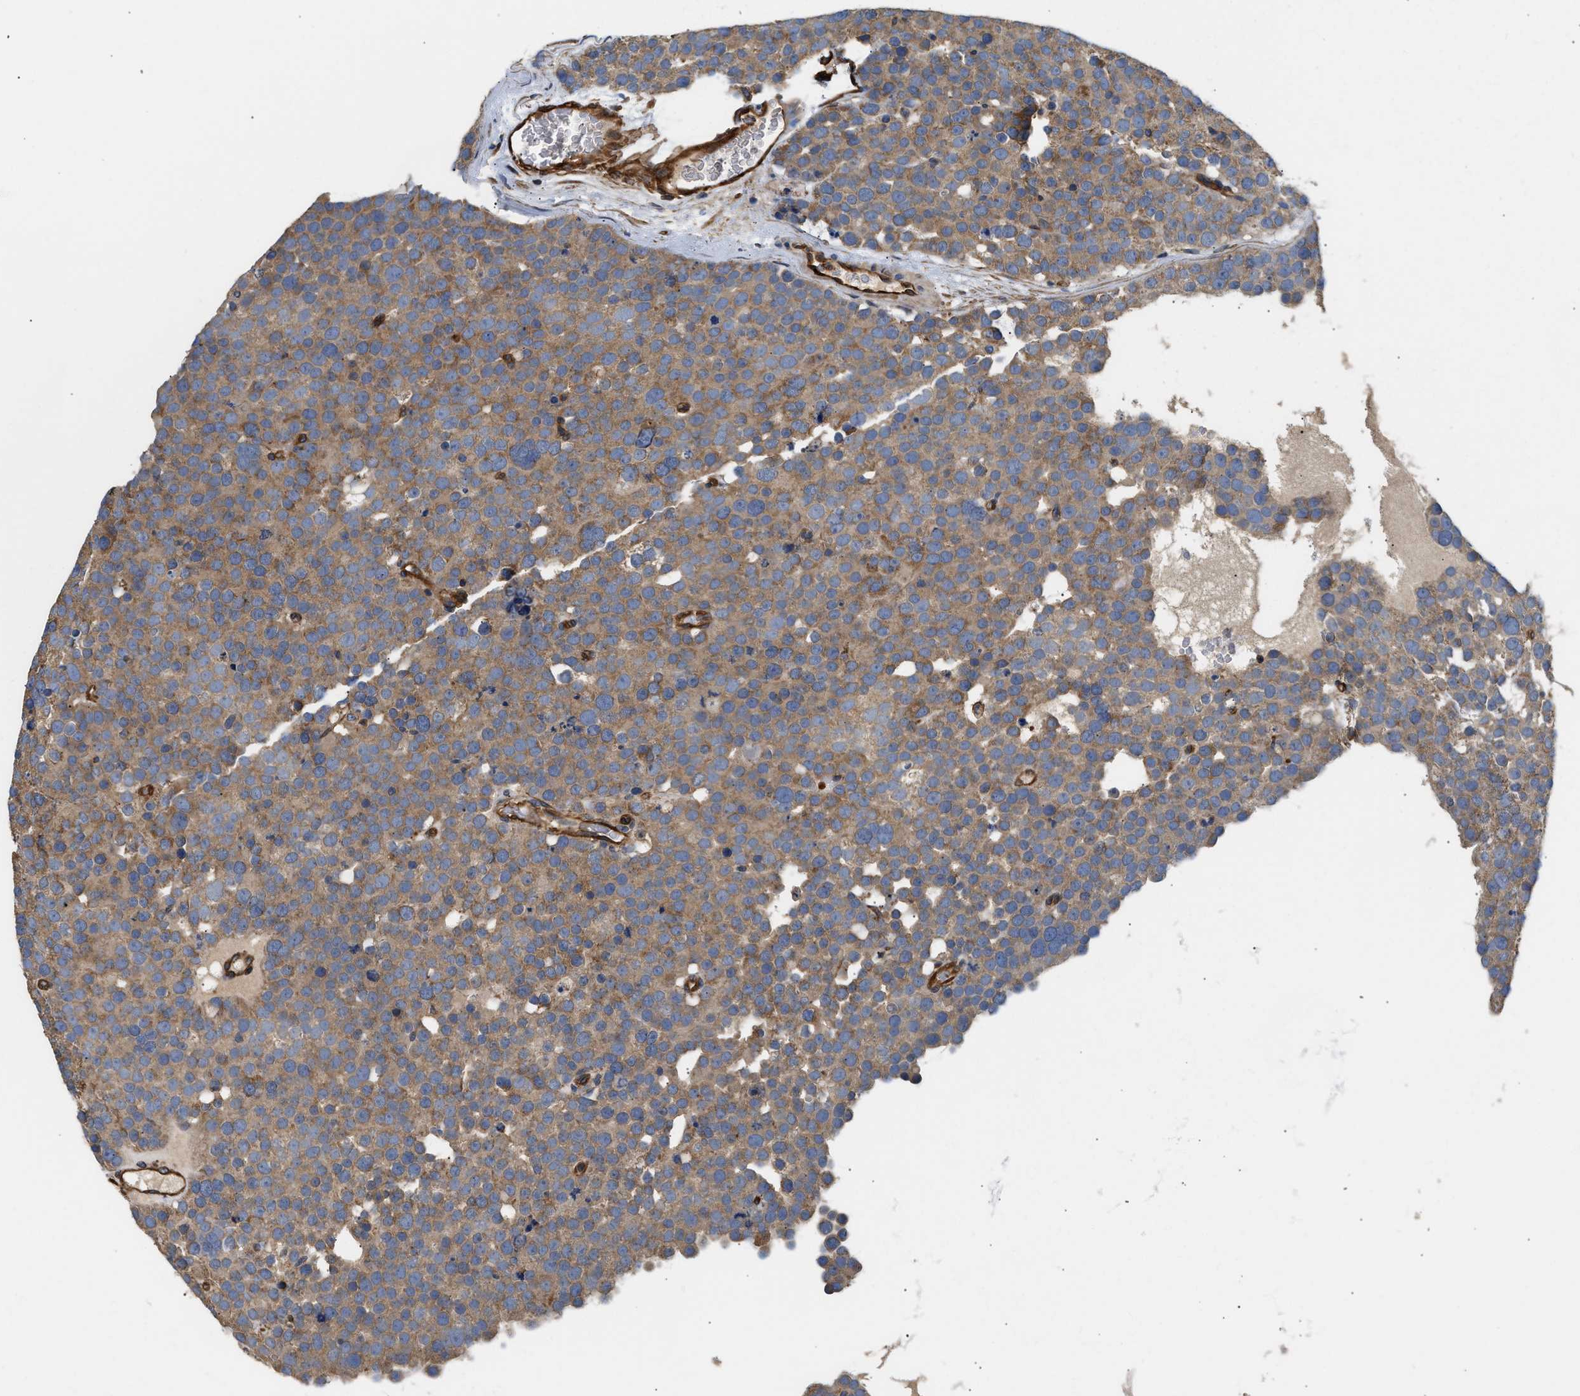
{"staining": {"intensity": "moderate", "quantity": ">75%", "location": "cytoplasmic/membranous"}, "tissue": "testis cancer", "cell_type": "Tumor cells", "image_type": "cancer", "snomed": [{"axis": "morphology", "description": "Seminoma, NOS"}, {"axis": "topography", "description": "Testis"}], "caption": "Testis seminoma stained with a brown dye displays moderate cytoplasmic/membranous positive staining in about >75% of tumor cells.", "gene": "SAMD9L", "patient": {"sex": "male", "age": 71}}